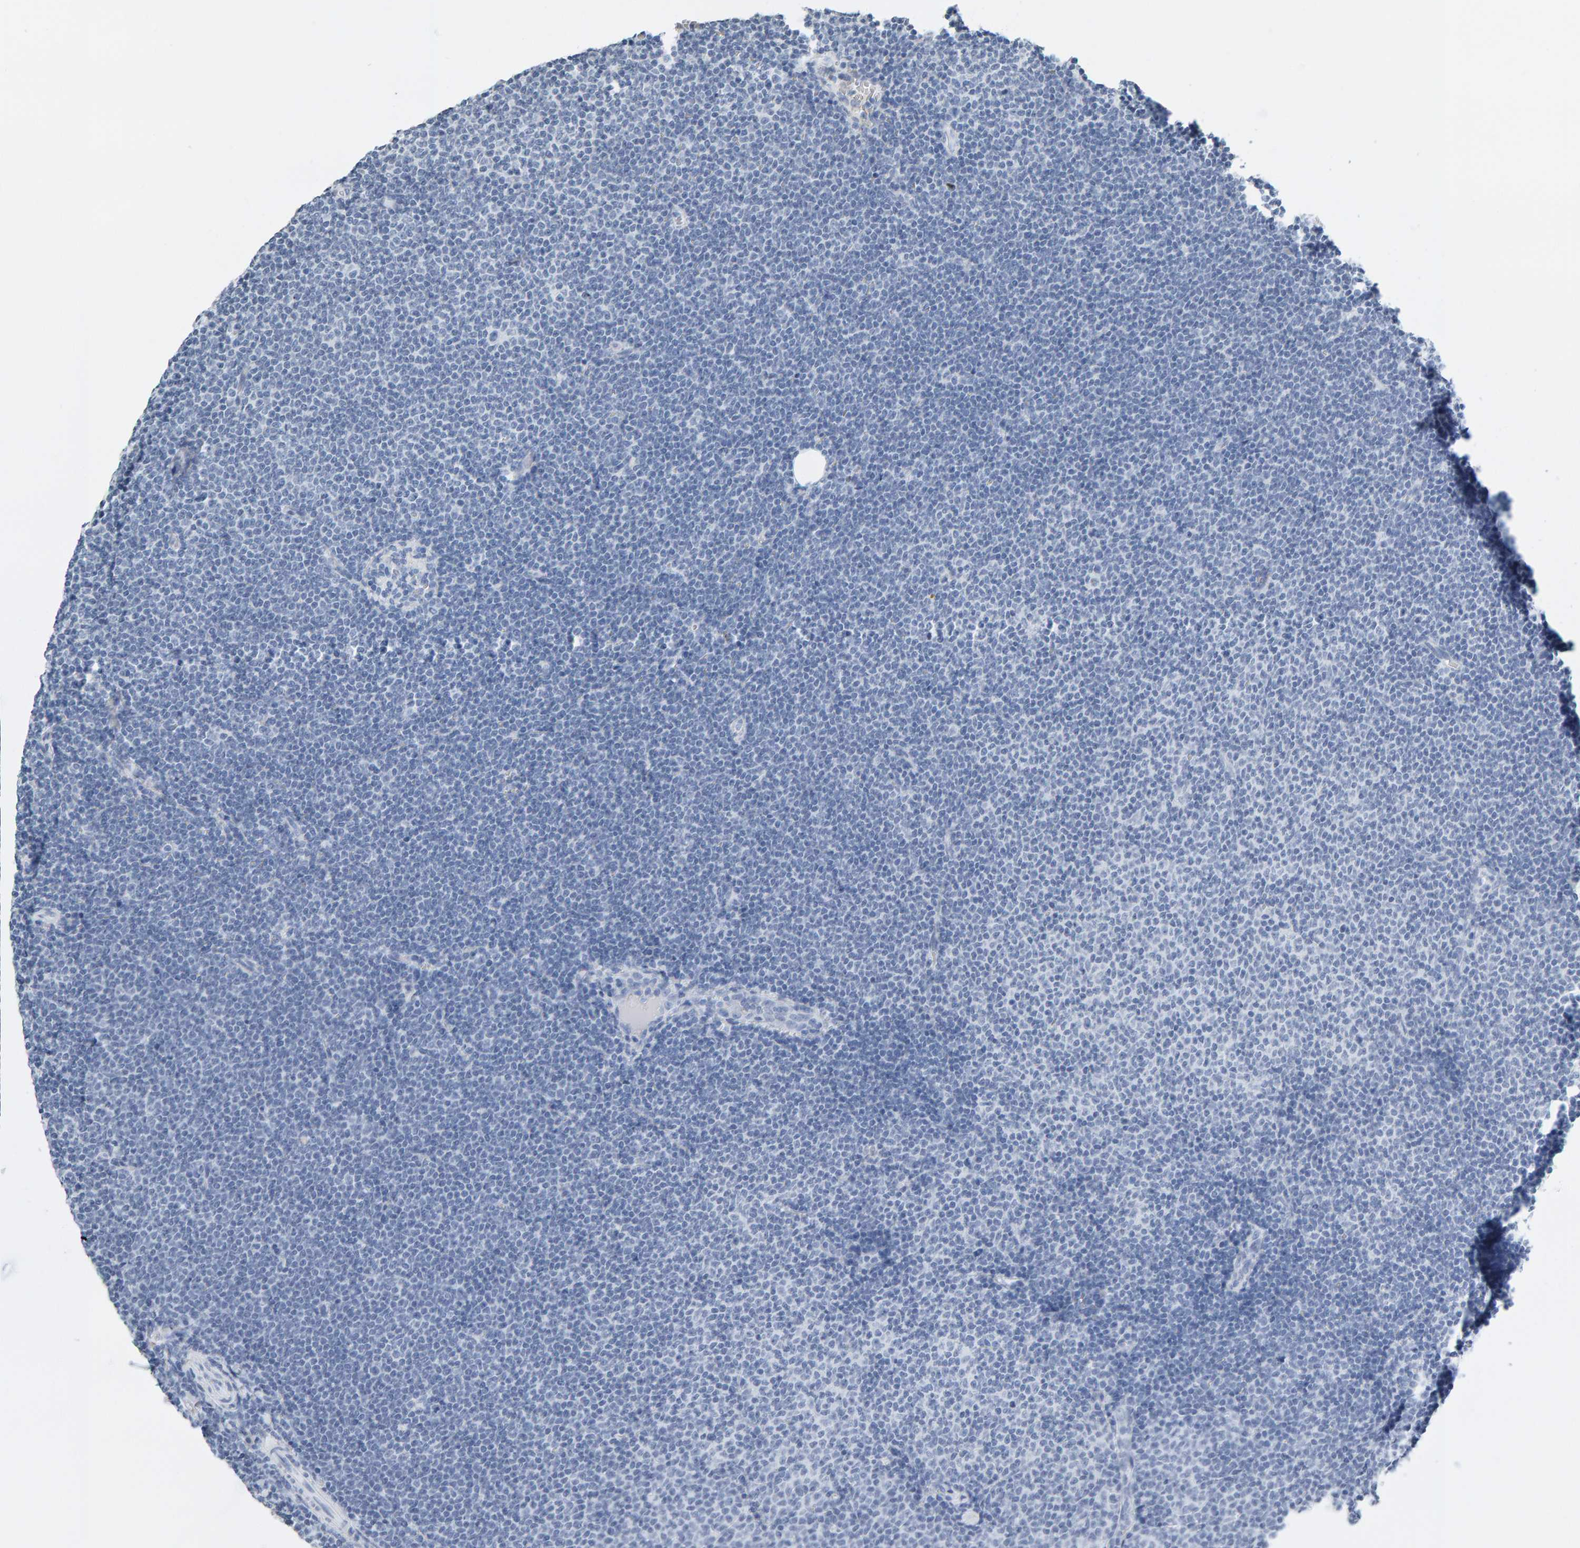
{"staining": {"intensity": "negative", "quantity": "none", "location": "none"}, "tissue": "lymphoma", "cell_type": "Tumor cells", "image_type": "cancer", "snomed": [{"axis": "morphology", "description": "Malignant lymphoma, non-Hodgkin's type, Low grade"}, {"axis": "topography", "description": "Lymph node"}], "caption": "High power microscopy image of an immunohistochemistry photomicrograph of lymphoma, revealing no significant expression in tumor cells.", "gene": "SPACA3", "patient": {"sex": "female", "age": 53}}